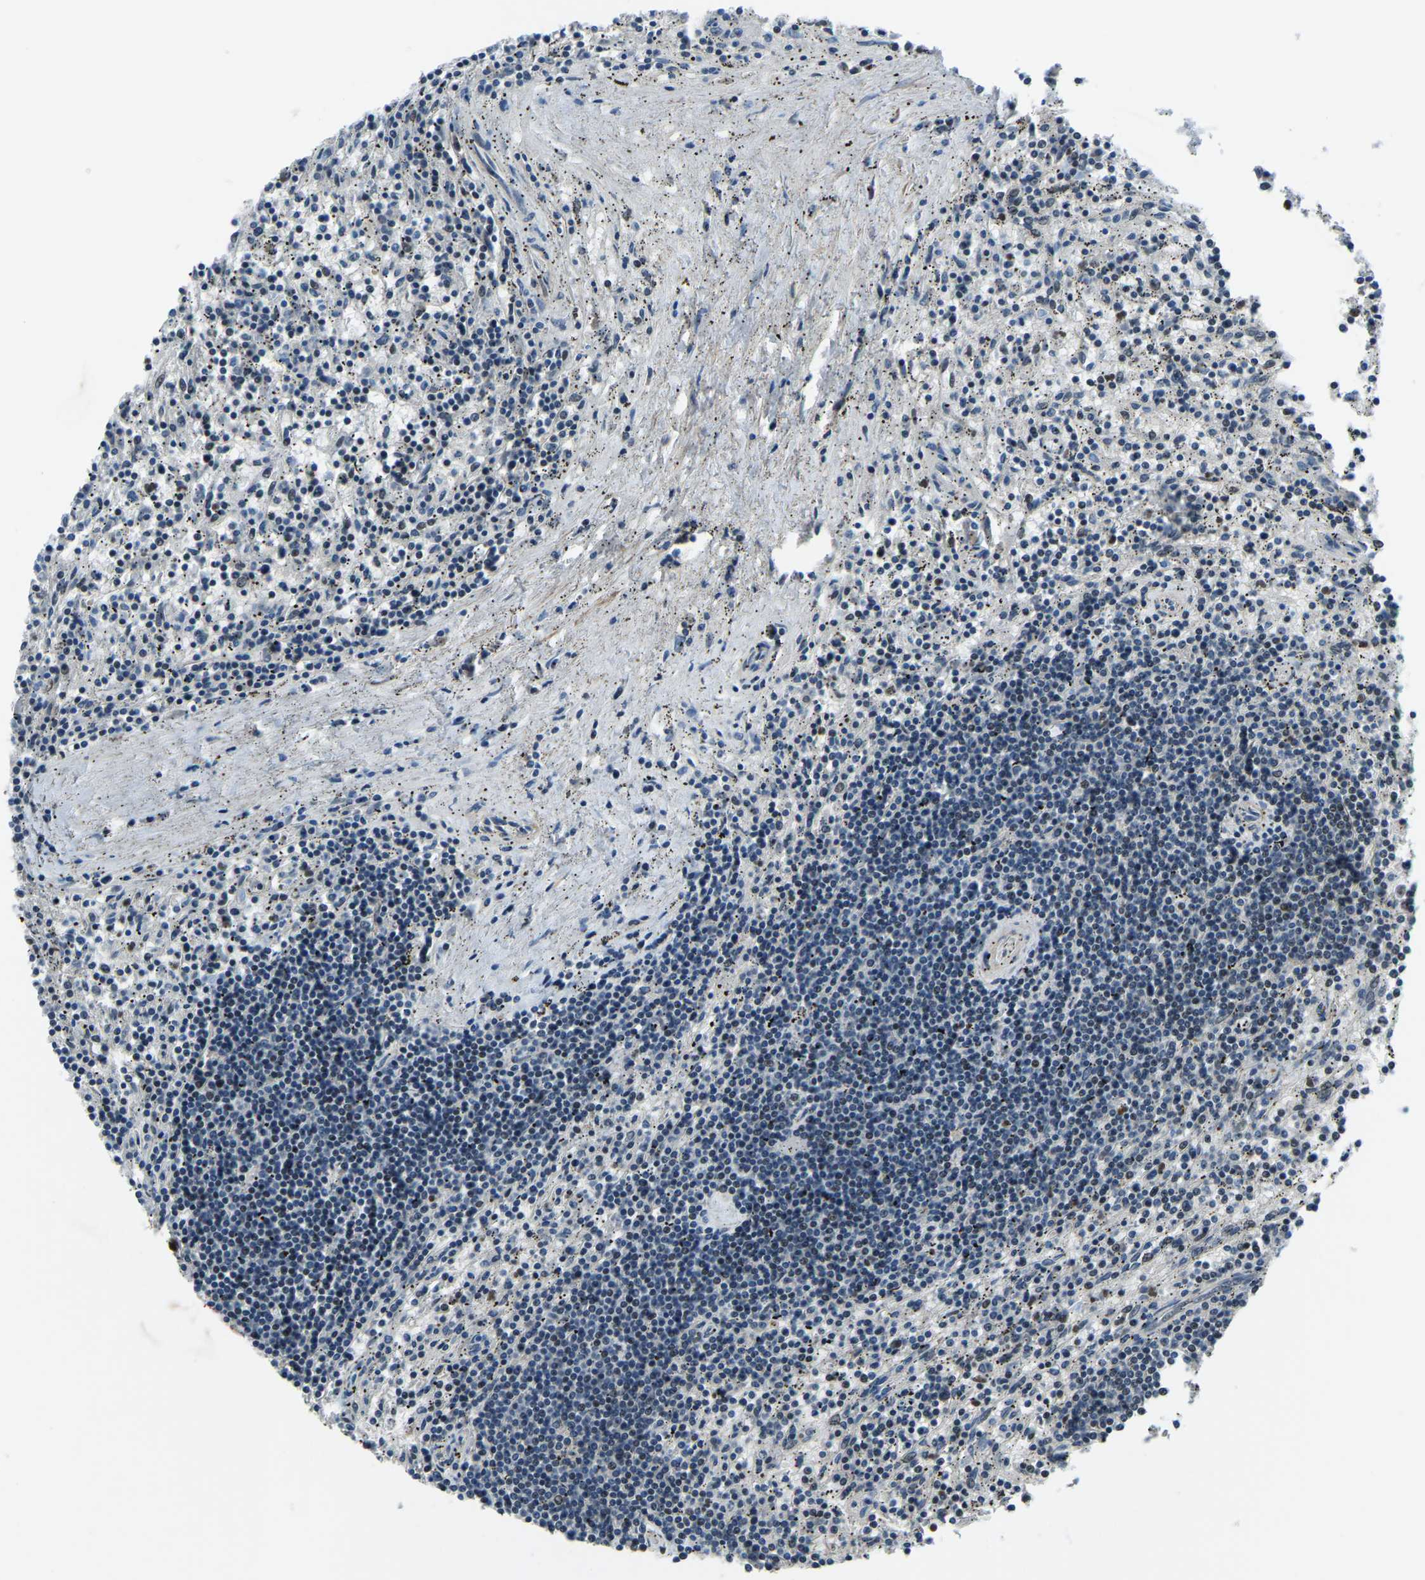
{"staining": {"intensity": "weak", "quantity": "<25%", "location": "nuclear"}, "tissue": "lymphoma", "cell_type": "Tumor cells", "image_type": "cancer", "snomed": [{"axis": "morphology", "description": "Malignant lymphoma, non-Hodgkin's type, Low grade"}, {"axis": "topography", "description": "Spleen"}], "caption": "High power microscopy histopathology image of an immunohistochemistry (IHC) histopathology image of malignant lymphoma, non-Hodgkin's type (low-grade), revealing no significant positivity in tumor cells.", "gene": "PRCC", "patient": {"sex": "male", "age": 76}}